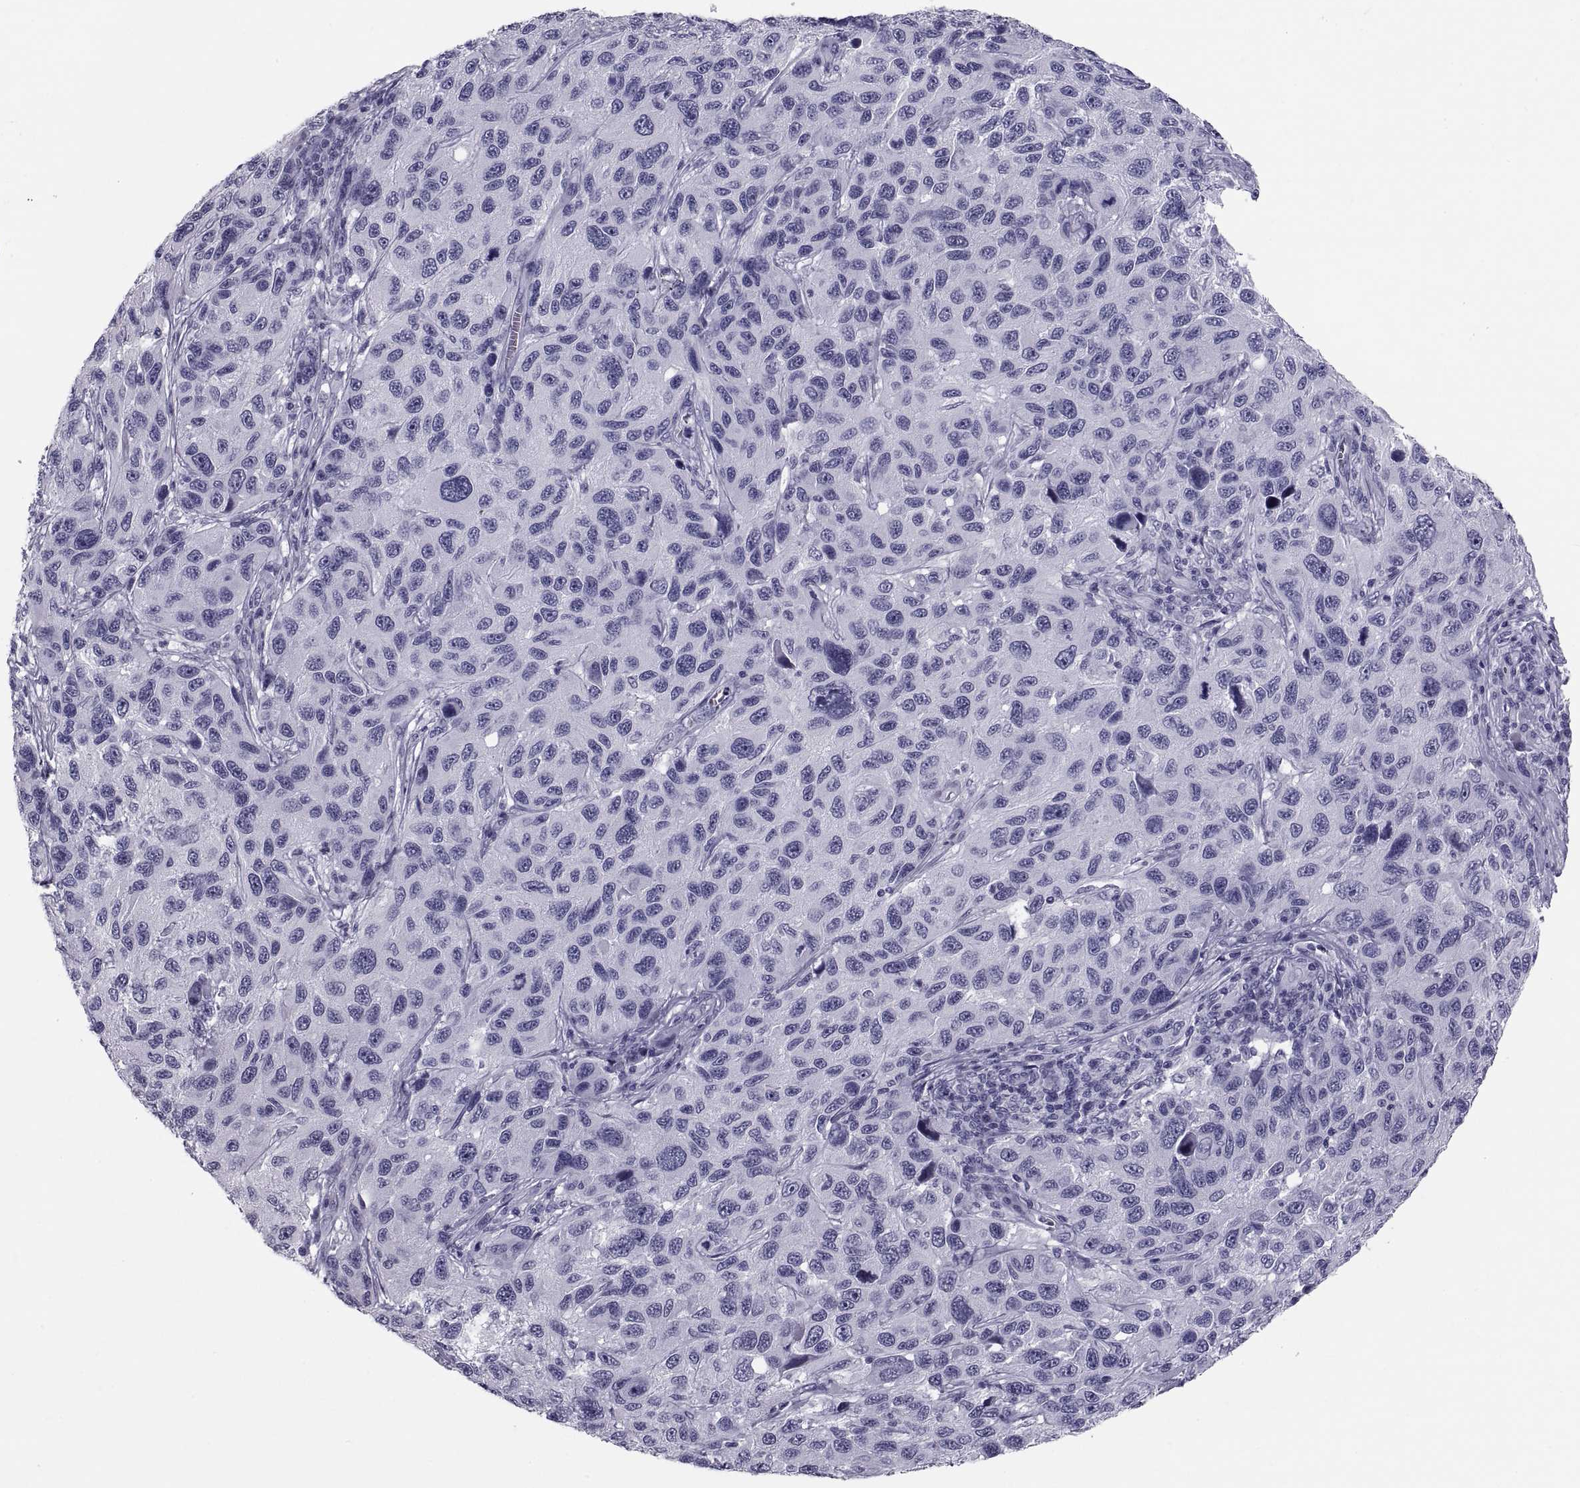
{"staining": {"intensity": "negative", "quantity": "none", "location": "none"}, "tissue": "melanoma", "cell_type": "Tumor cells", "image_type": "cancer", "snomed": [{"axis": "morphology", "description": "Malignant melanoma, NOS"}, {"axis": "topography", "description": "Skin"}], "caption": "Protein analysis of malignant melanoma displays no significant positivity in tumor cells.", "gene": "CRISP1", "patient": {"sex": "male", "age": 53}}